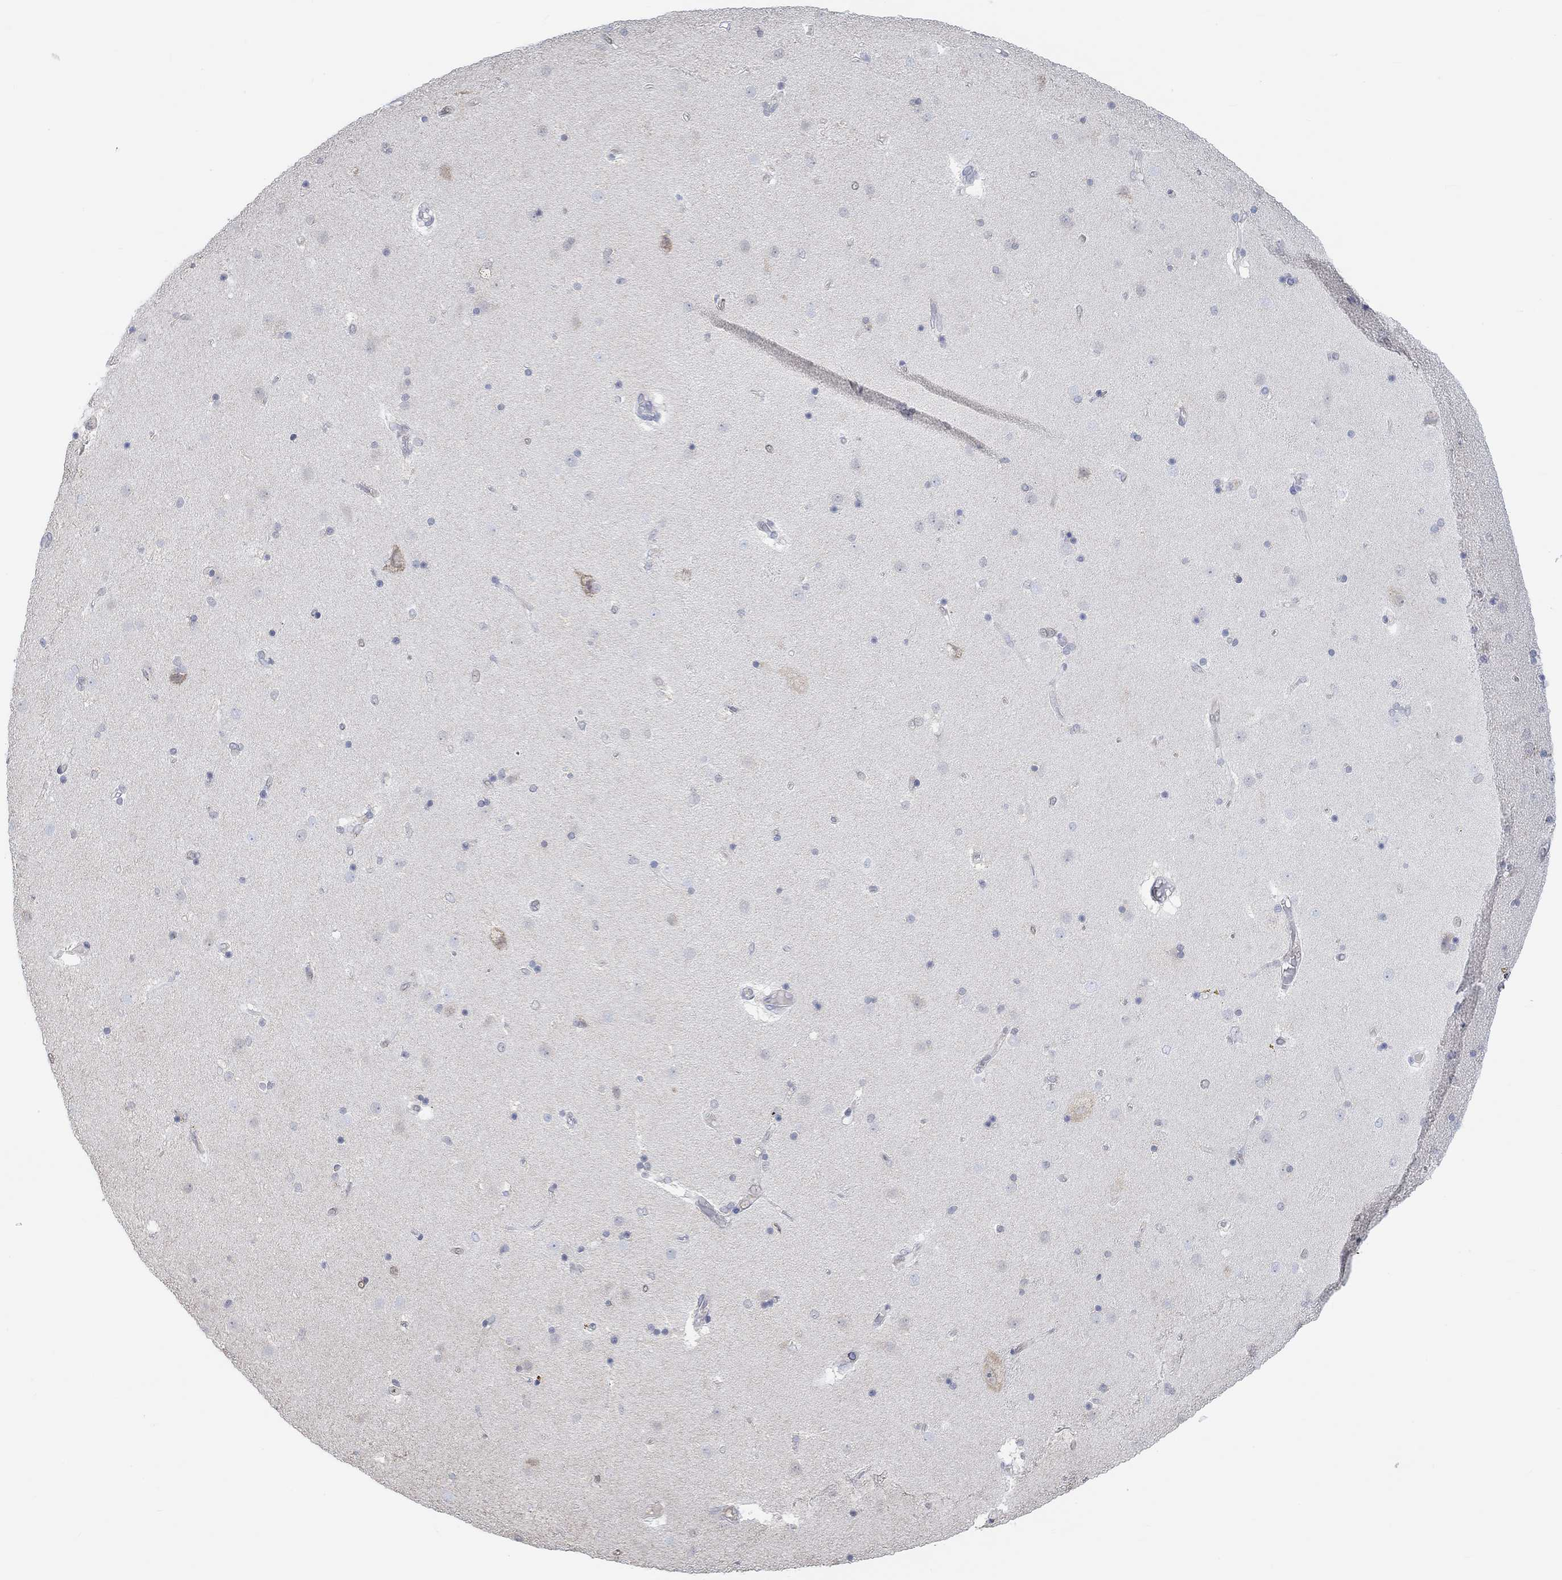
{"staining": {"intensity": "negative", "quantity": "none", "location": "none"}, "tissue": "caudate", "cell_type": "Glial cells", "image_type": "normal", "snomed": [{"axis": "morphology", "description": "Normal tissue, NOS"}, {"axis": "topography", "description": "Lateral ventricle wall"}], "caption": "Immunohistochemistry of benign human caudate exhibits no staining in glial cells. (DAB (3,3'-diaminobenzidine) immunohistochemistry (IHC), high magnification).", "gene": "MUC1", "patient": {"sex": "female", "age": 71}}